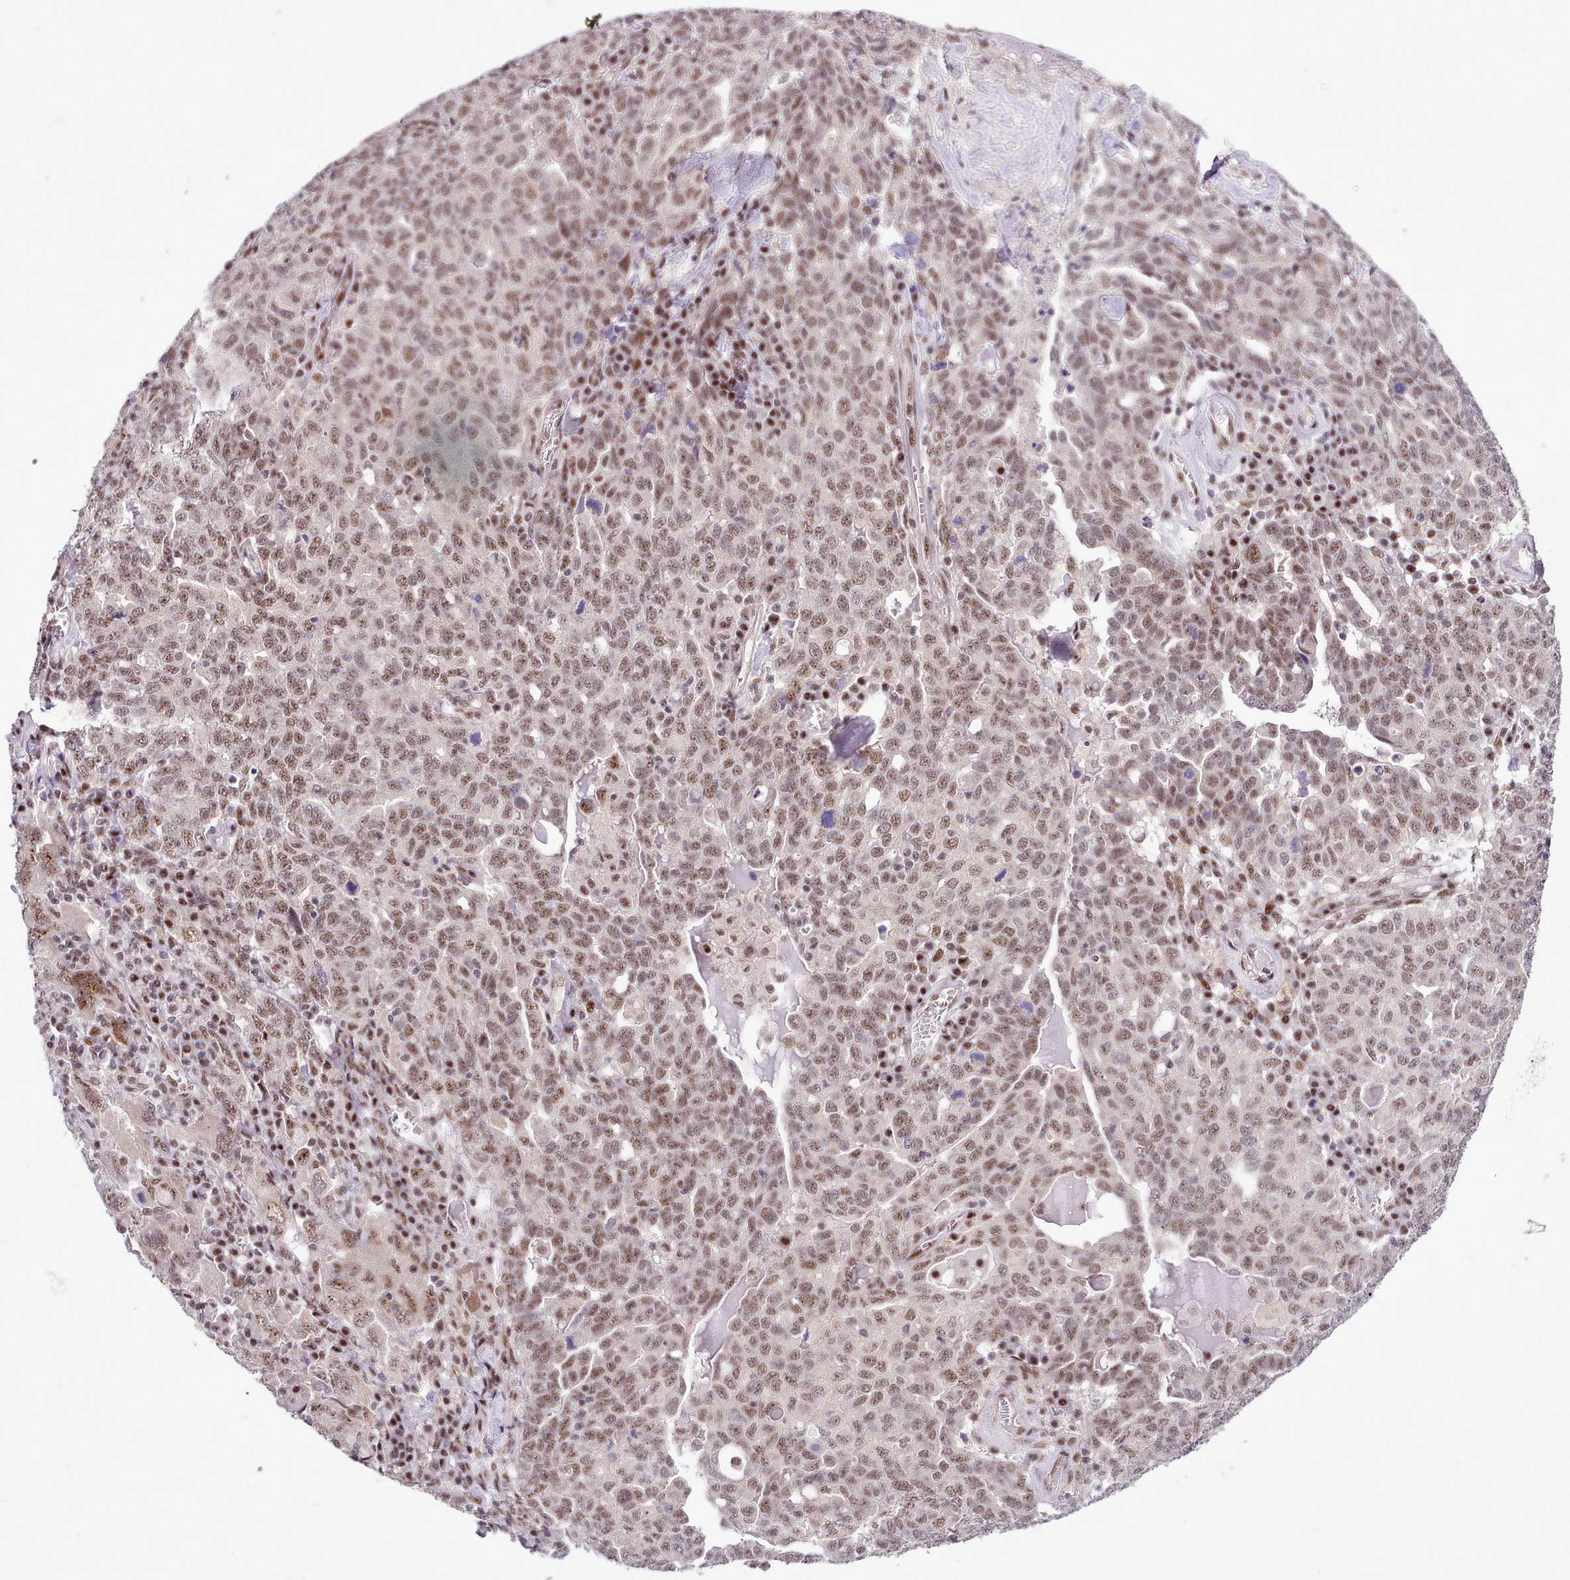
{"staining": {"intensity": "moderate", "quantity": ">75%", "location": "nuclear"}, "tissue": "ovarian cancer", "cell_type": "Tumor cells", "image_type": "cancer", "snomed": [{"axis": "morphology", "description": "Carcinoma, endometroid"}, {"axis": "topography", "description": "Ovary"}], "caption": "Immunohistochemical staining of endometroid carcinoma (ovarian) shows medium levels of moderate nuclear protein expression in approximately >75% of tumor cells.", "gene": "HOXB7", "patient": {"sex": "female", "age": 62}}